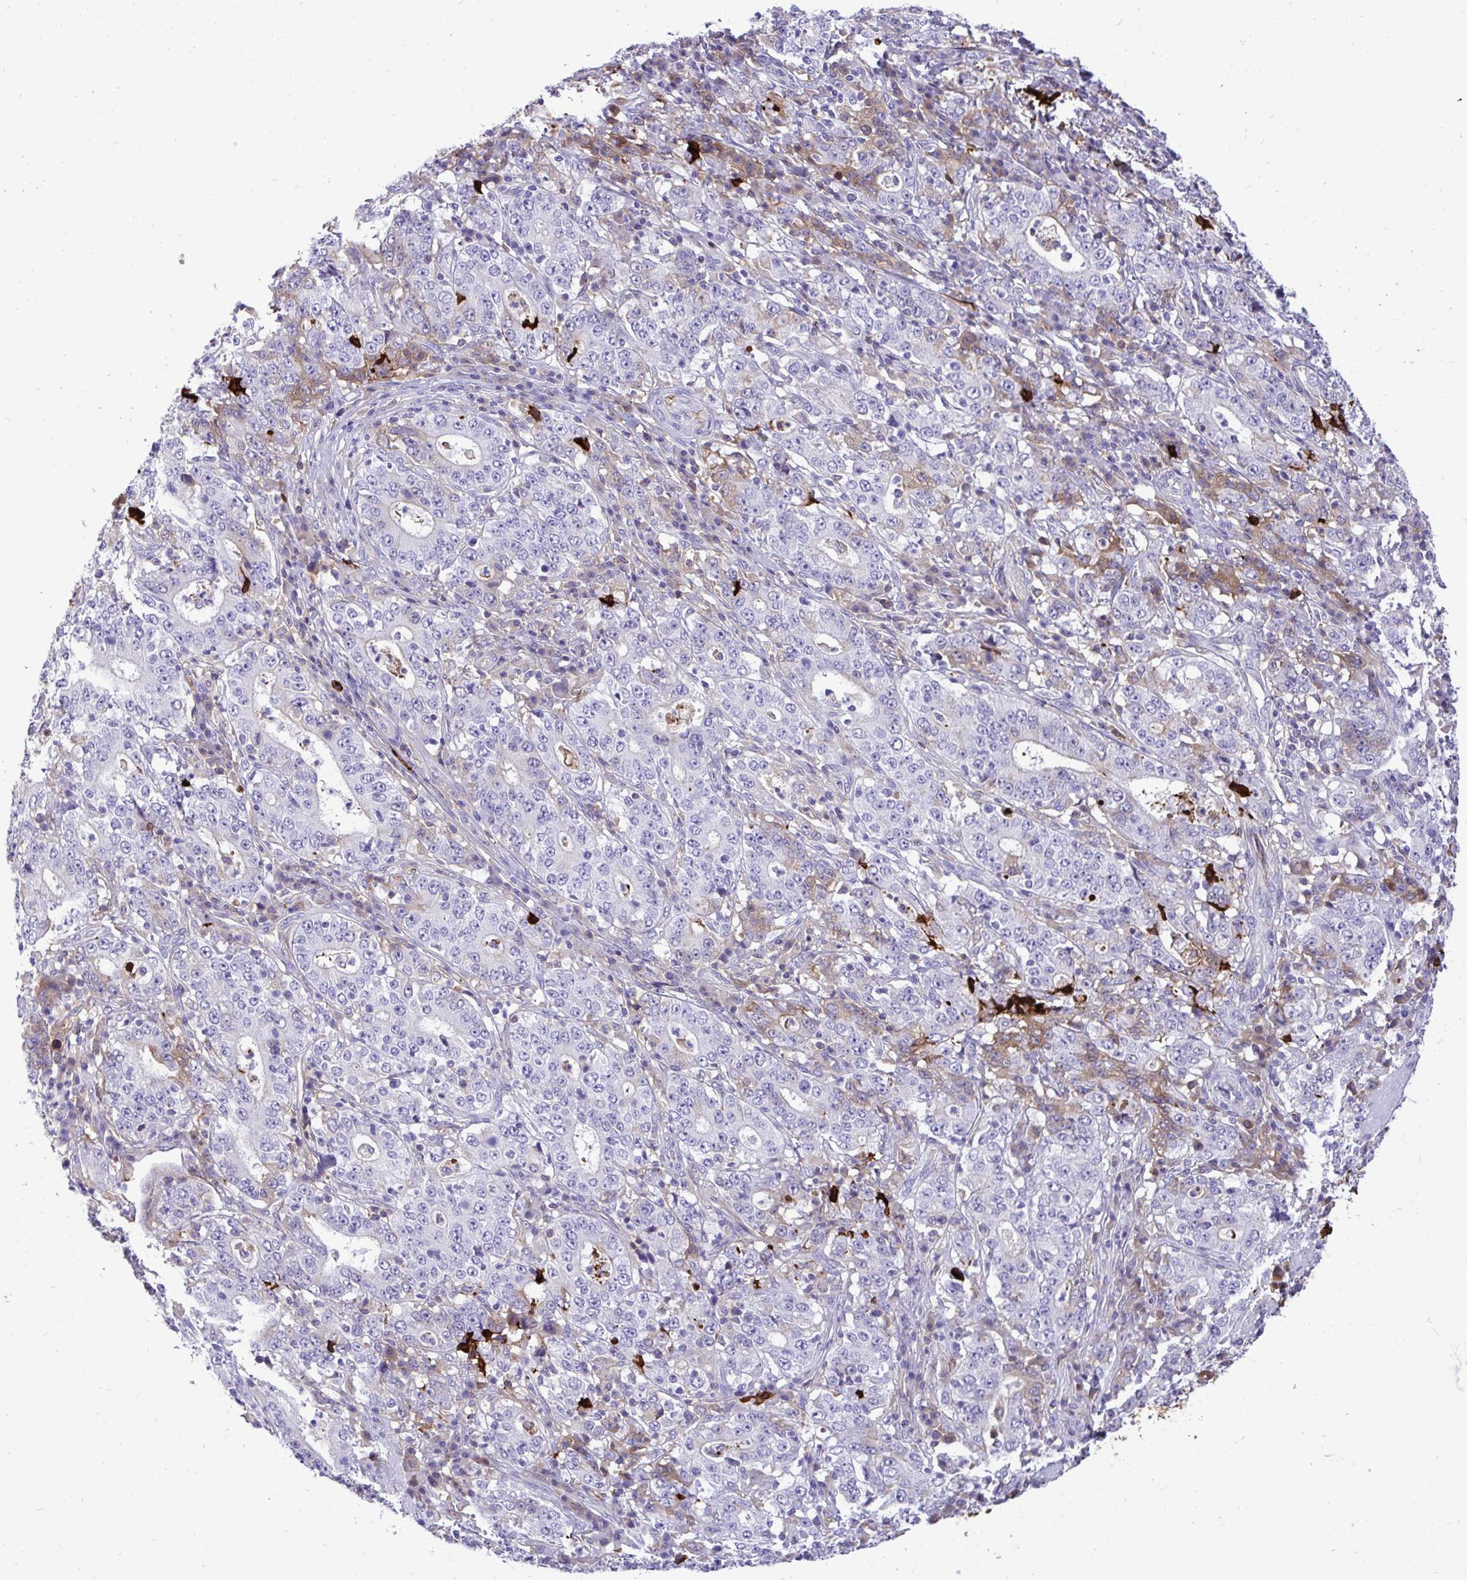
{"staining": {"intensity": "moderate", "quantity": "<25%", "location": "cytoplasmic/membranous"}, "tissue": "stomach cancer", "cell_type": "Tumor cells", "image_type": "cancer", "snomed": [{"axis": "morphology", "description": "Normal tissue, NOS"}, {"axis": "morphology", "description": "Adenocarcinoma, NOS"}, {"axis": "topography", "description": "Stomach, upper"}, {"axis": "topography", "description": "Stomach"}], "caption": "This histopathology image demonstrates adenocarcinoma (stomach) stained with immunohistochemistry to label a protein in brown. The cytoplasmic/membranous of tumor cells show moderate positivity for the protein. Nuclei are counter-stained blue.", "gene": "F2", "patient": {"sex": "male", "age": 59}}